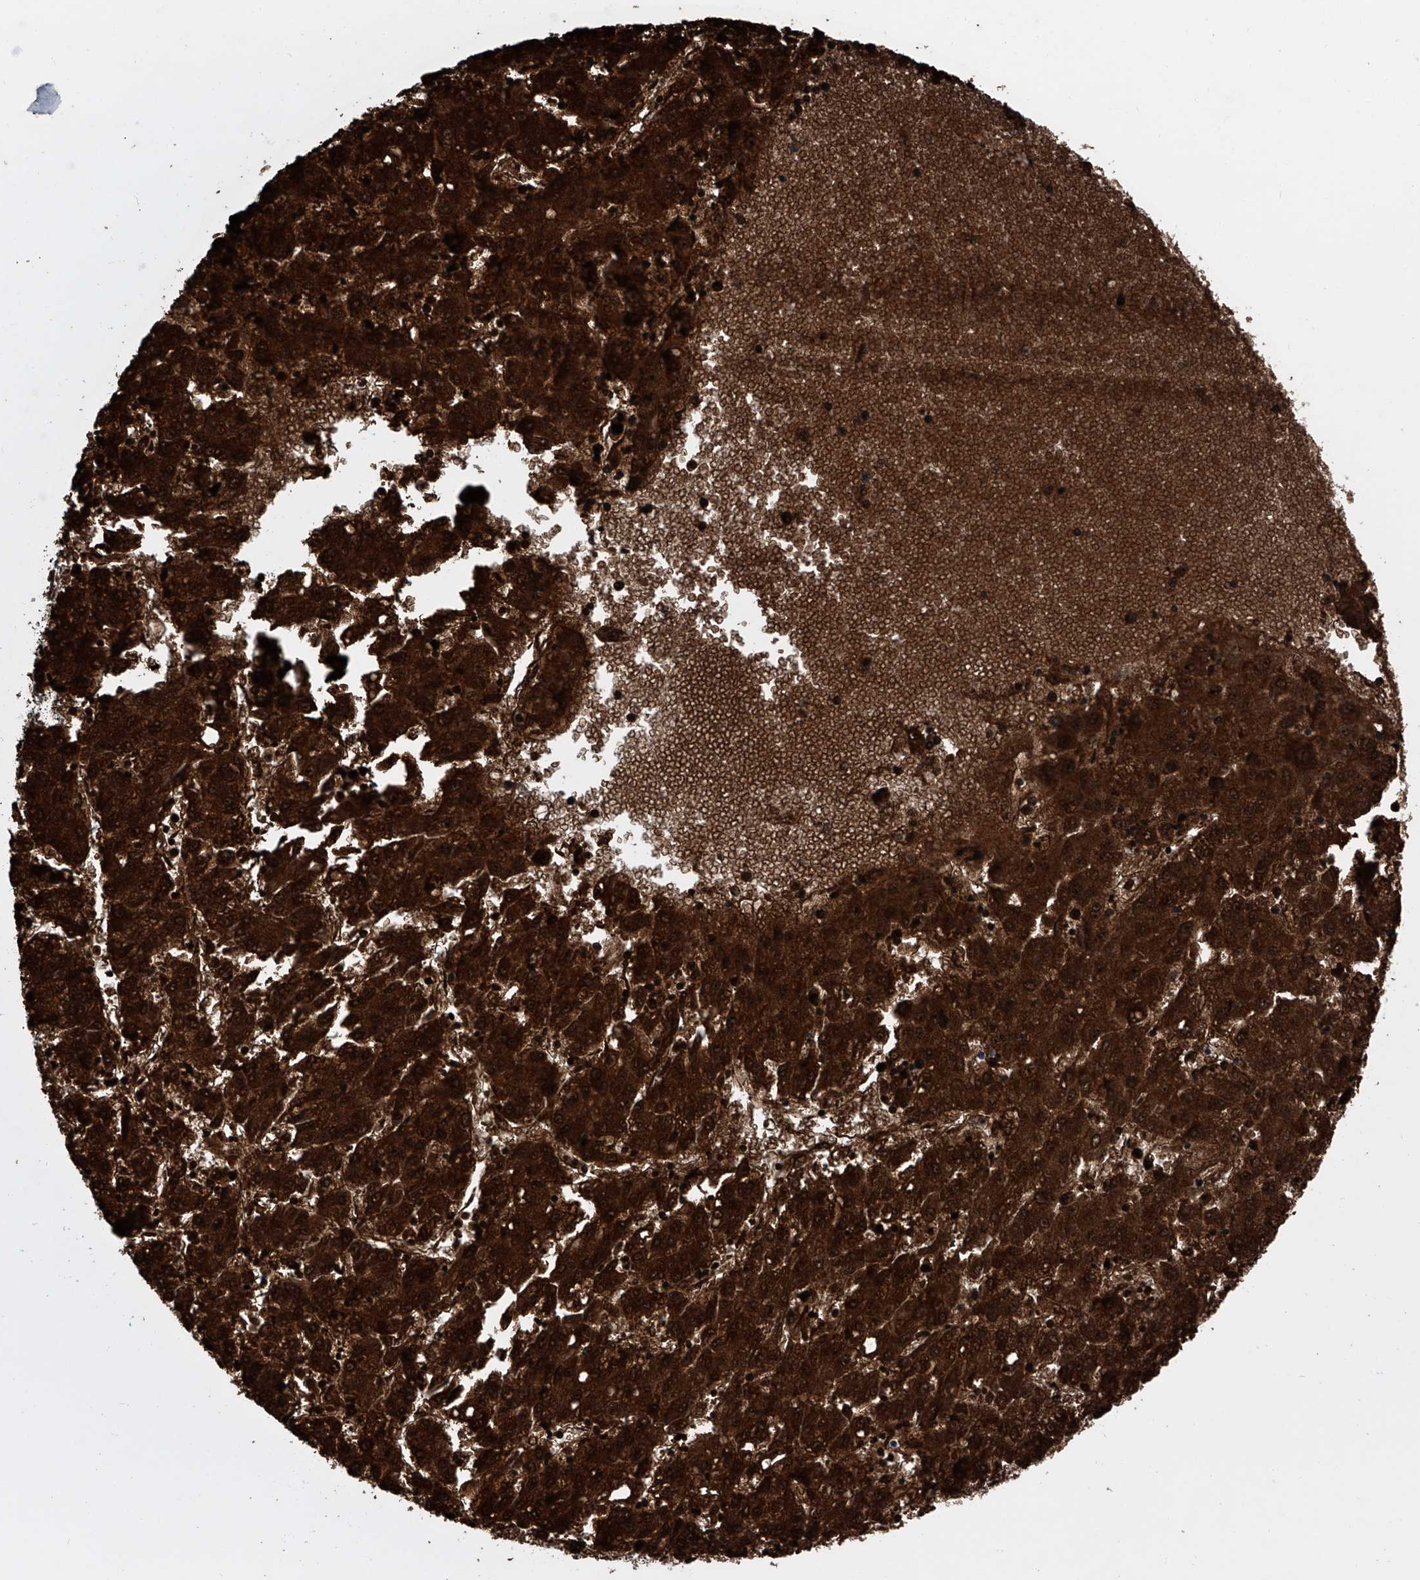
{"staining": {"intensity": "strong", "quantity": ">75%", "location": "cytoplasmic/membranous"}, "tissue": "liver cancer", "cell_type": "Tumor cells", "image_type": "cancer", "snomed": [{"axis": "morphology", "description": "Carcinoma, Hepatocellular, NOS"}, {"axis": "topography", "description": "Liver"}], "caption": "A brown stain highlights strong cytoplasmic/membranous positivity of a protein in liver cancer (hepatocellular carcinoma) tumor cells. (DAB = brown stain, brightfield microscopy at high magnification).", "gene": "CEP85L", "patient": {"sex": "male", "age": 72}}